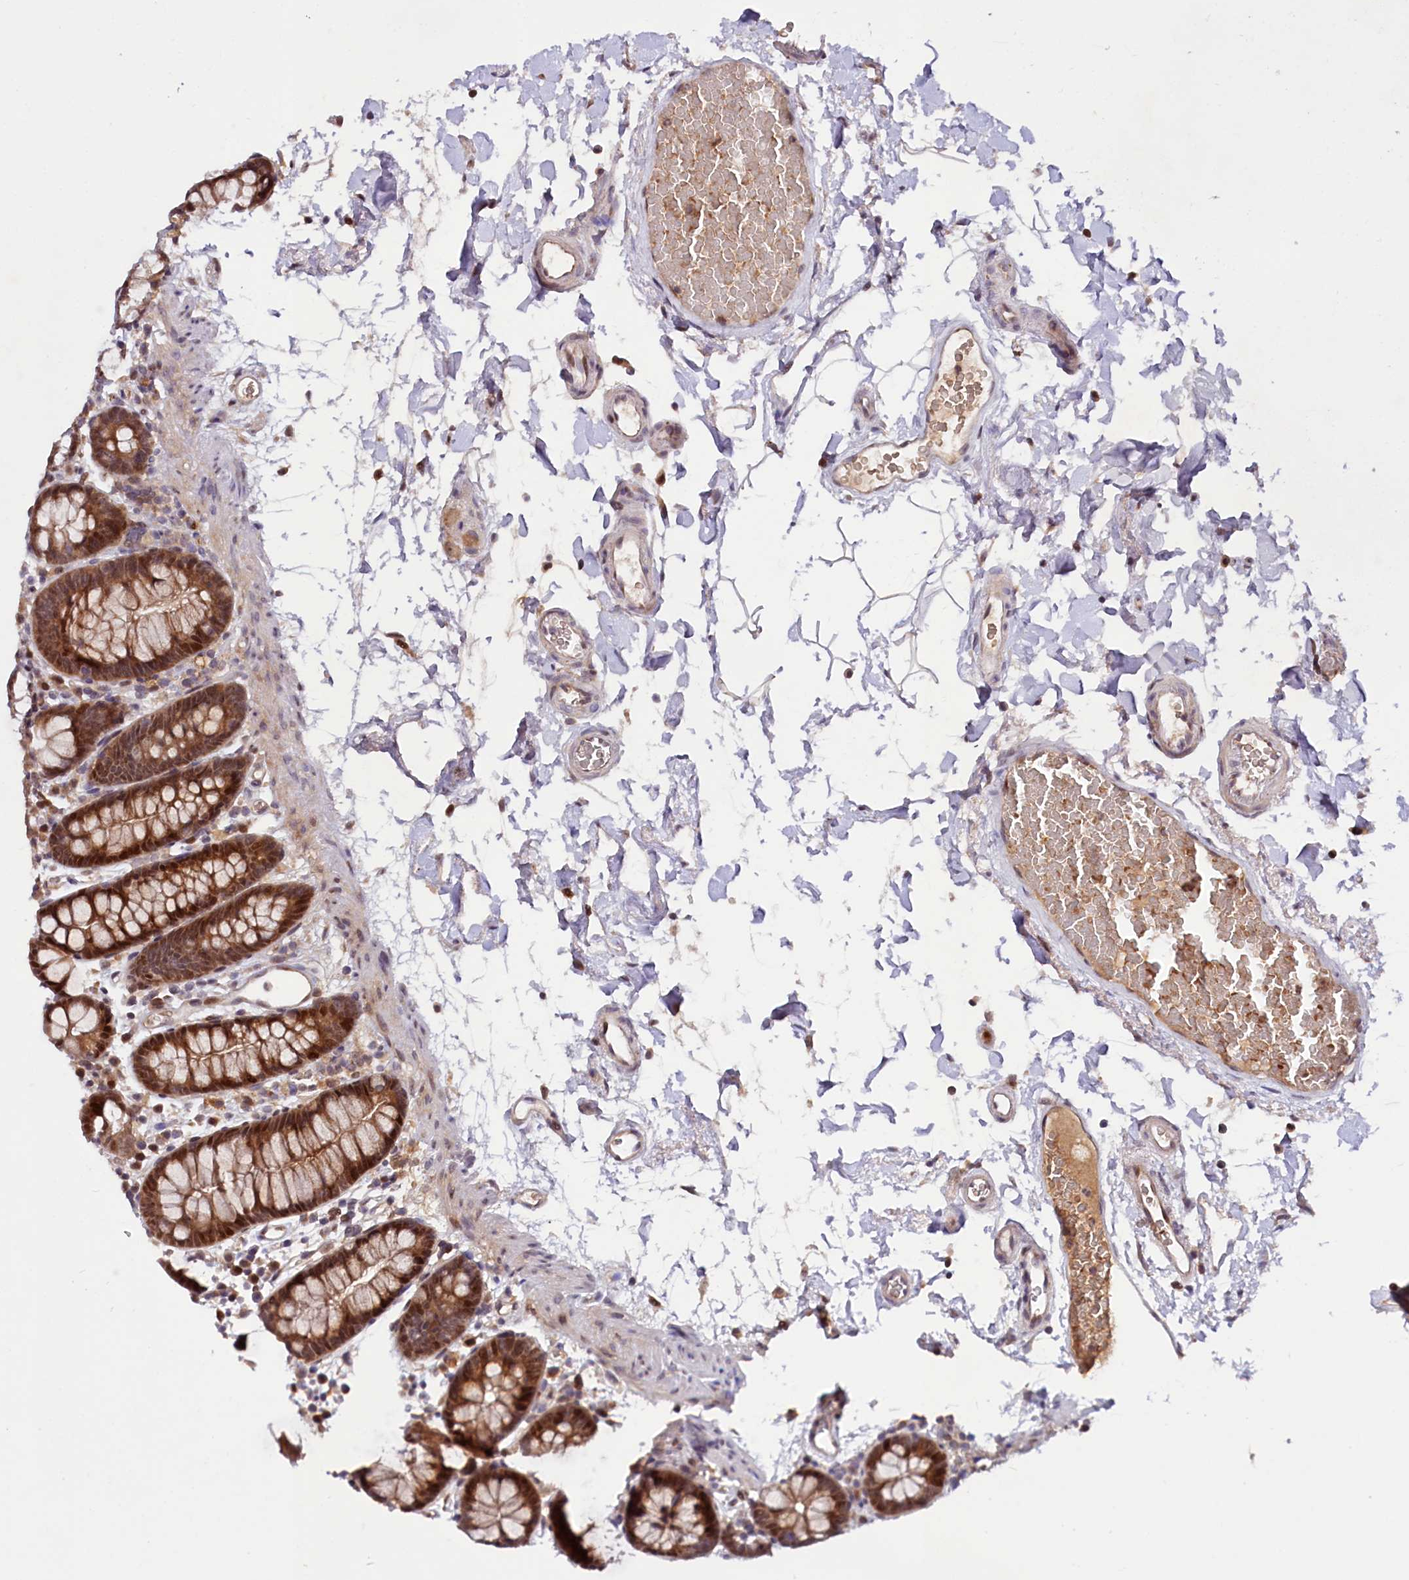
{"staining": {"intensity": "moderate", "quantity": ">75%", "location": "cytoplasmic/membranous"}, "tissue": "colon", "cell_type": "Endothelial cells", "image_type": "normal", "snomed": [{"axis": "morphology", "description": "Normal tissue, NOS"}, {"axis": "topography", "description": "Colon"}], "caption": "The histopathology image displays staining of unremarkable colon, revealing moderate cytoplasmic/membranous protein staining (brown color) within endothelial cells.", "gene": "N4BP2L1", "patient": {"sex": "male", "age": 75}}